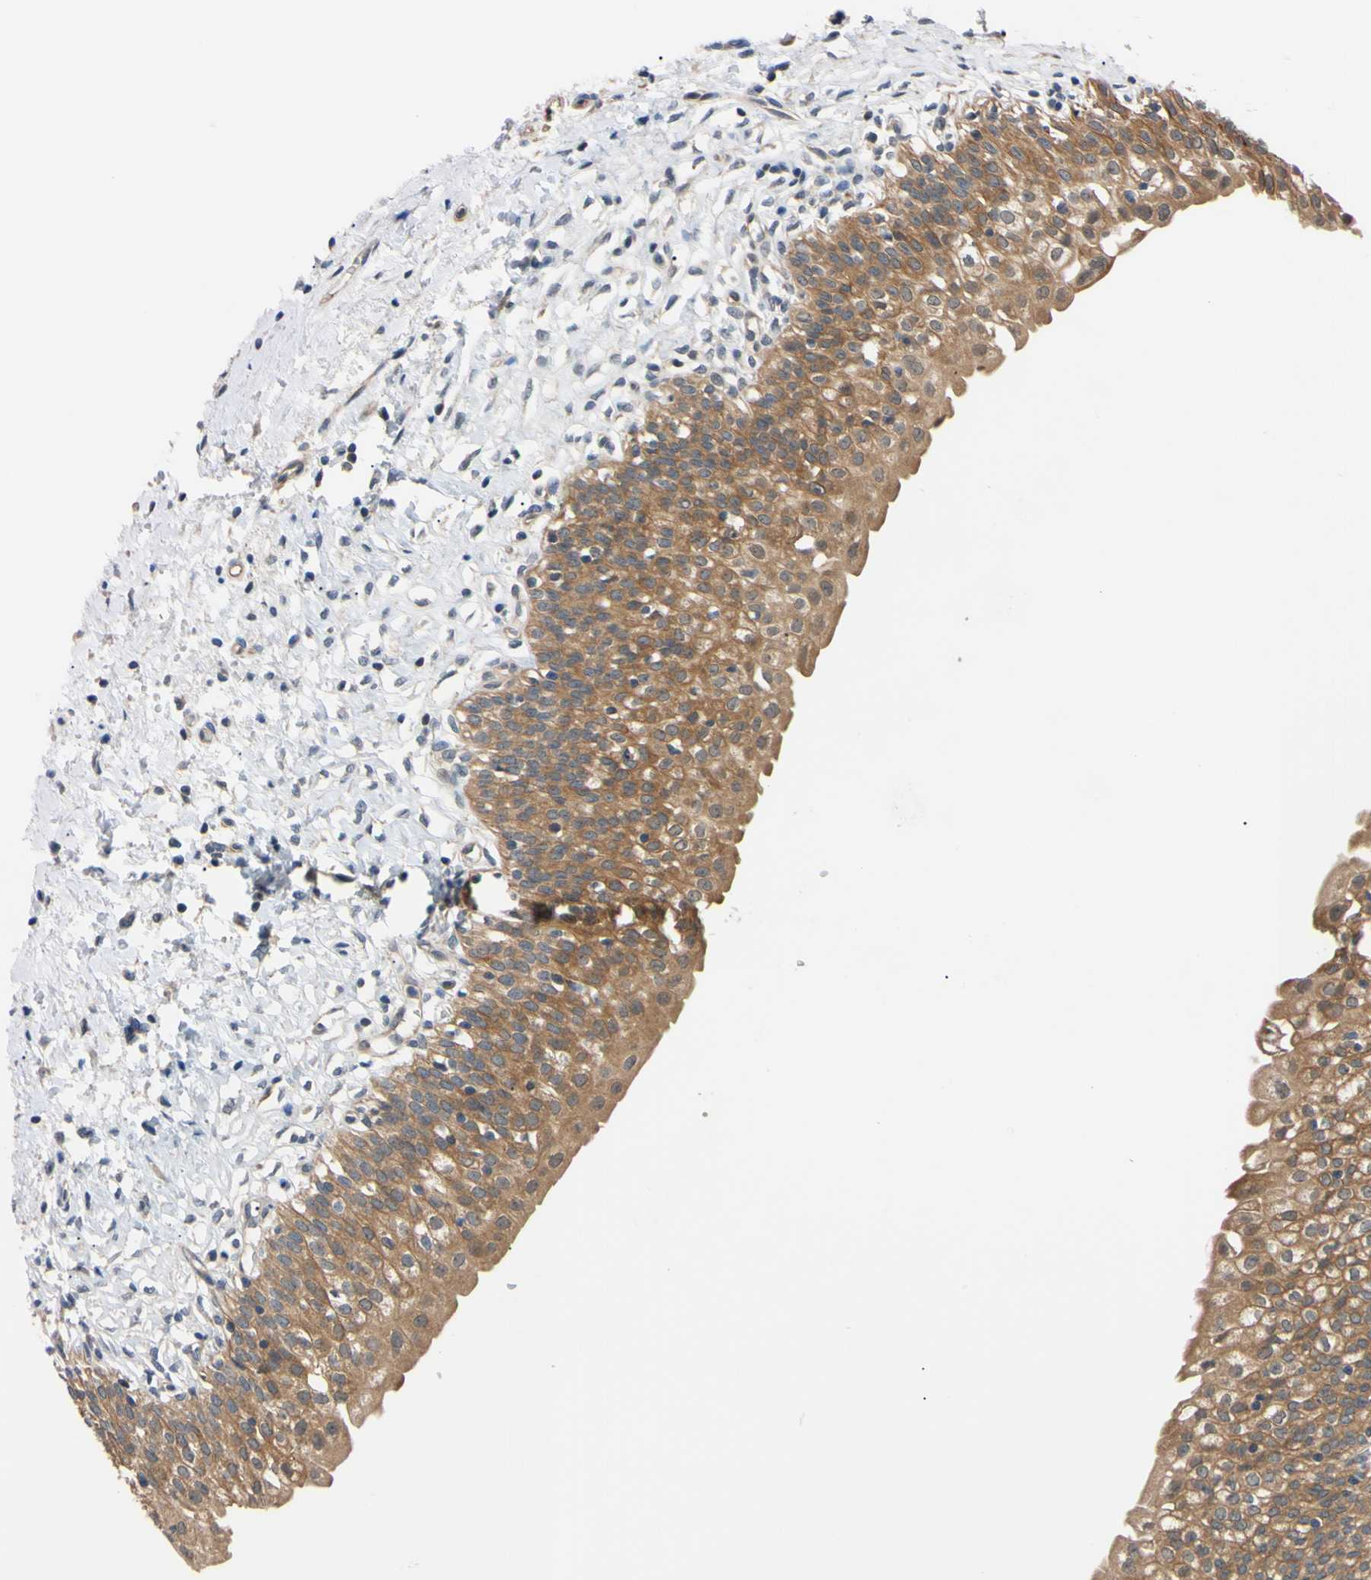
{"staining": {"intensity": "moderate", "quantity": "25%-75%", "location": "cytoplasmic/membranous"}, "tissue": "urinary bladder", "cell_type": "Urothelial cells", "image_type": "normal", "snomed": [{"axis": "morphology", "description": "Normal tissue, NOS"}, {"axis": "topography", "description": "Urinary bladder"}], "caption": "Moderate cytoplasmic/membranous protein positivity is seen in about 25%-75% of urothelial cells in urinary bladder.", "gene": "RARS1", "patient": {"sex": "male", "age": 55}}